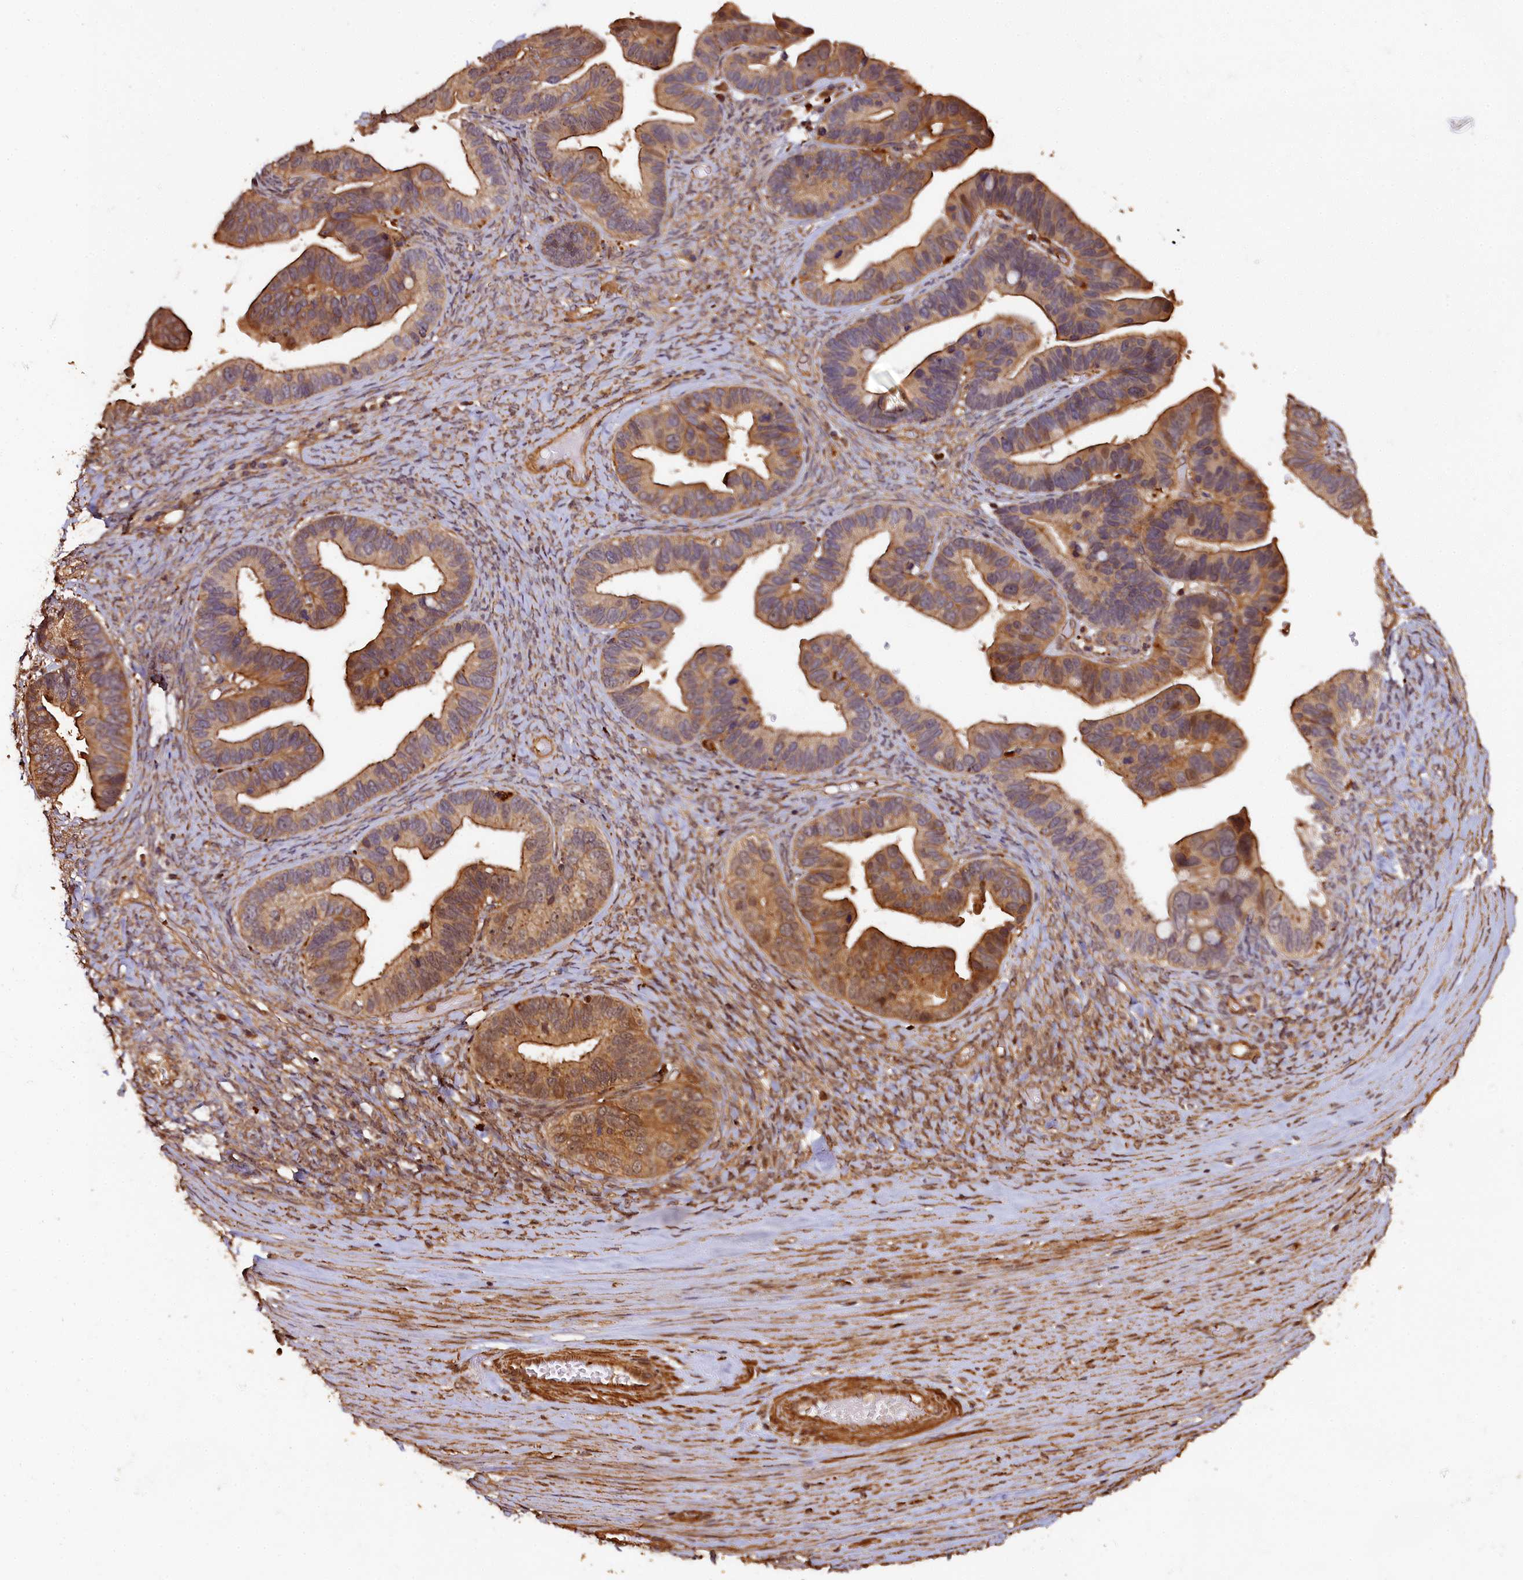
{"staining": {"intensity": "moderate", "quantity": ">75%", "location": "cytoplasmic/membranous"}, "tissue": "ovarian cancer", "cell_type": "Tumor cells", "image_type": "cancer", "snomed": [{"axis": "morphology", "description": "Cystadenocarcinoma, serous, NOS"}, {"axis": "topography", "description": "Ovary"}], "caption": "Immunohistochemistry (IHC) (DAB) staining of human ovarian cancer (serous cystadenocarcinoma) shows moderate cytoplasmic/membranous protein positivity in about >75% of tumor cells.", "gene": "MMP15", "patient": {"sex": "female", "age": 56}}